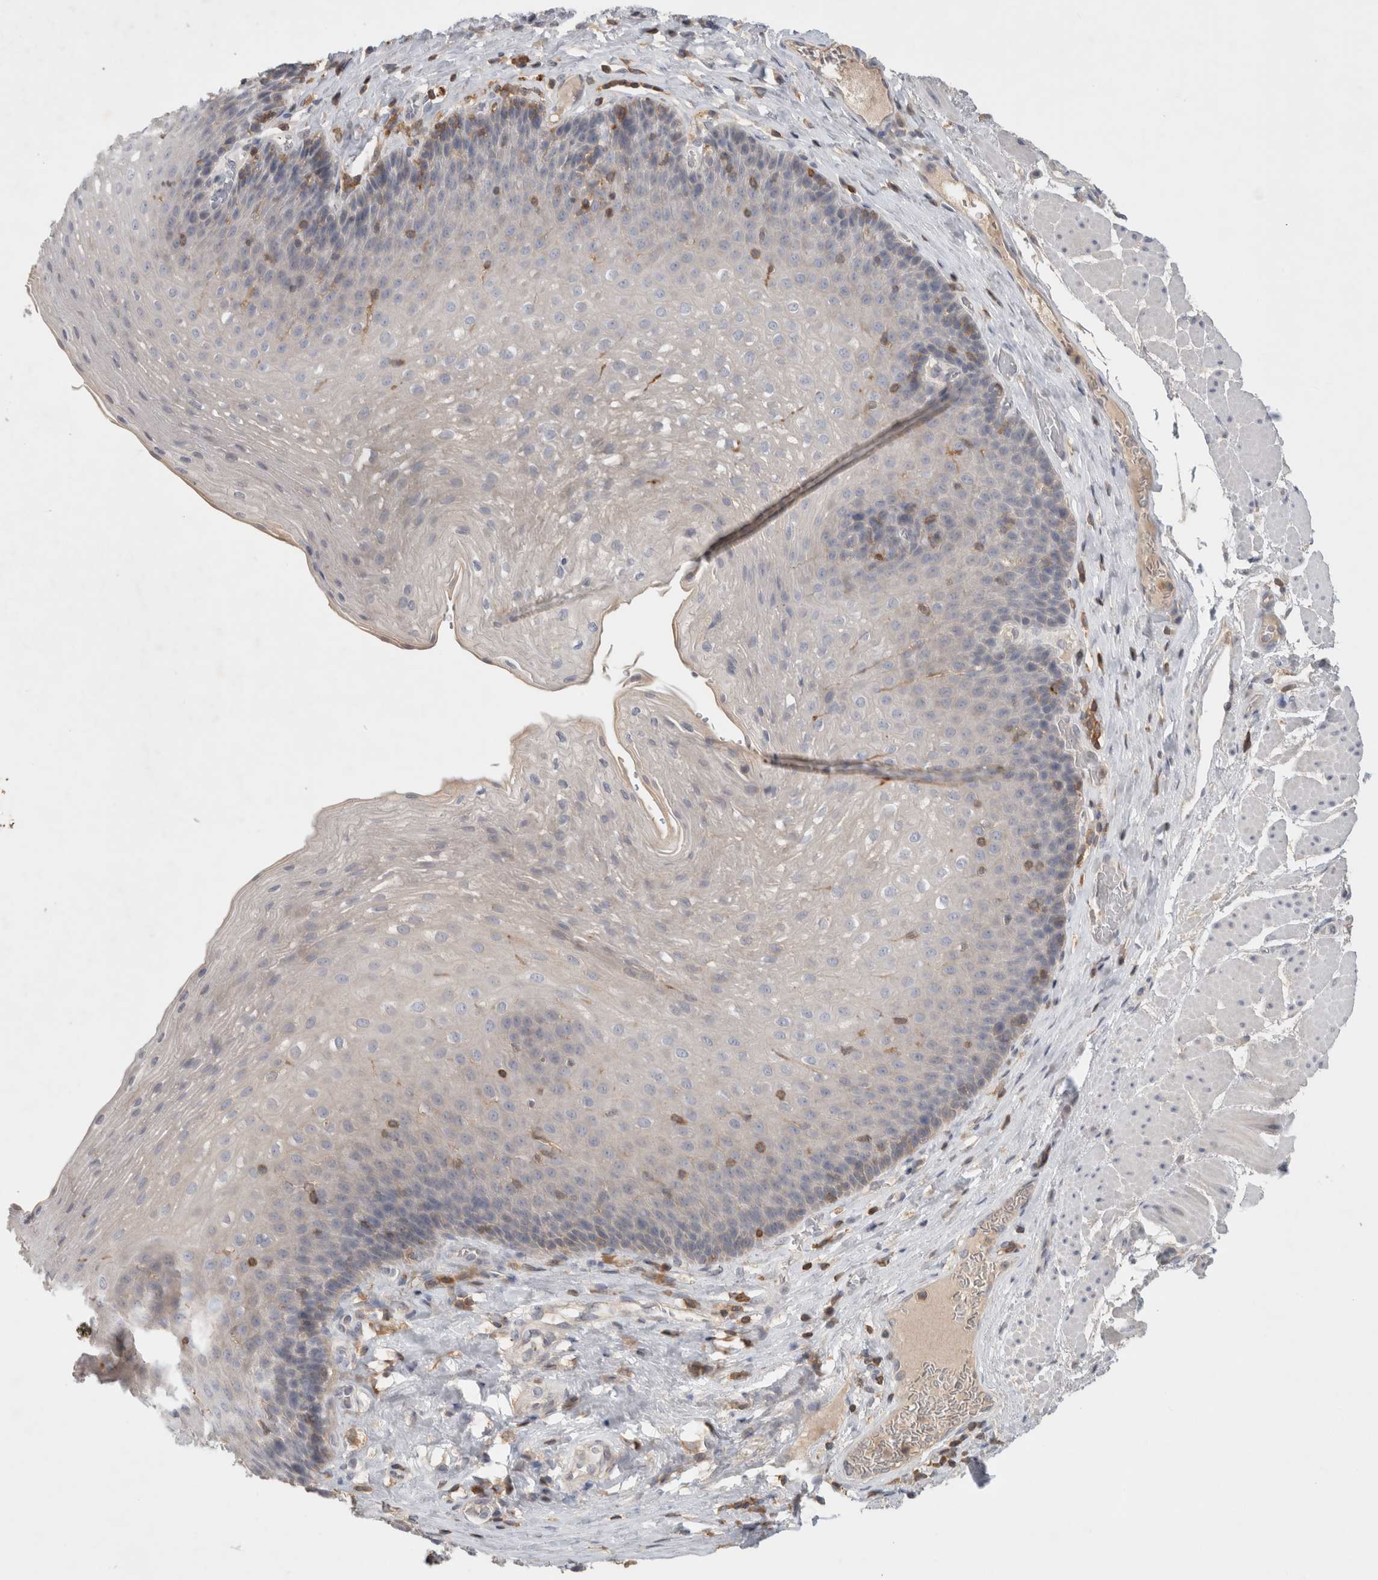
{"staining": {"intensity": "negative", "quantity": "none", "location": "none"}, "tissue": "esophagus", "cell_type": "Squamous epithelial cells", "image_type": "normal", "snomed": [{"axis": "morphology", "description": "Normal tissue, NOS"}, {"axis": "topography", "description": "Esophagus"}], "caption": "Immunohistochemistry image of benign esophagus stained for a protein (brown), which shows no staining in squamous epithelial cells. (DAB immunohistochemistry (IHC) visualized using brightfield microscopy, high magnification).", "gene": "GFRA2", "patient": {"sex": "female", "age": 66}}